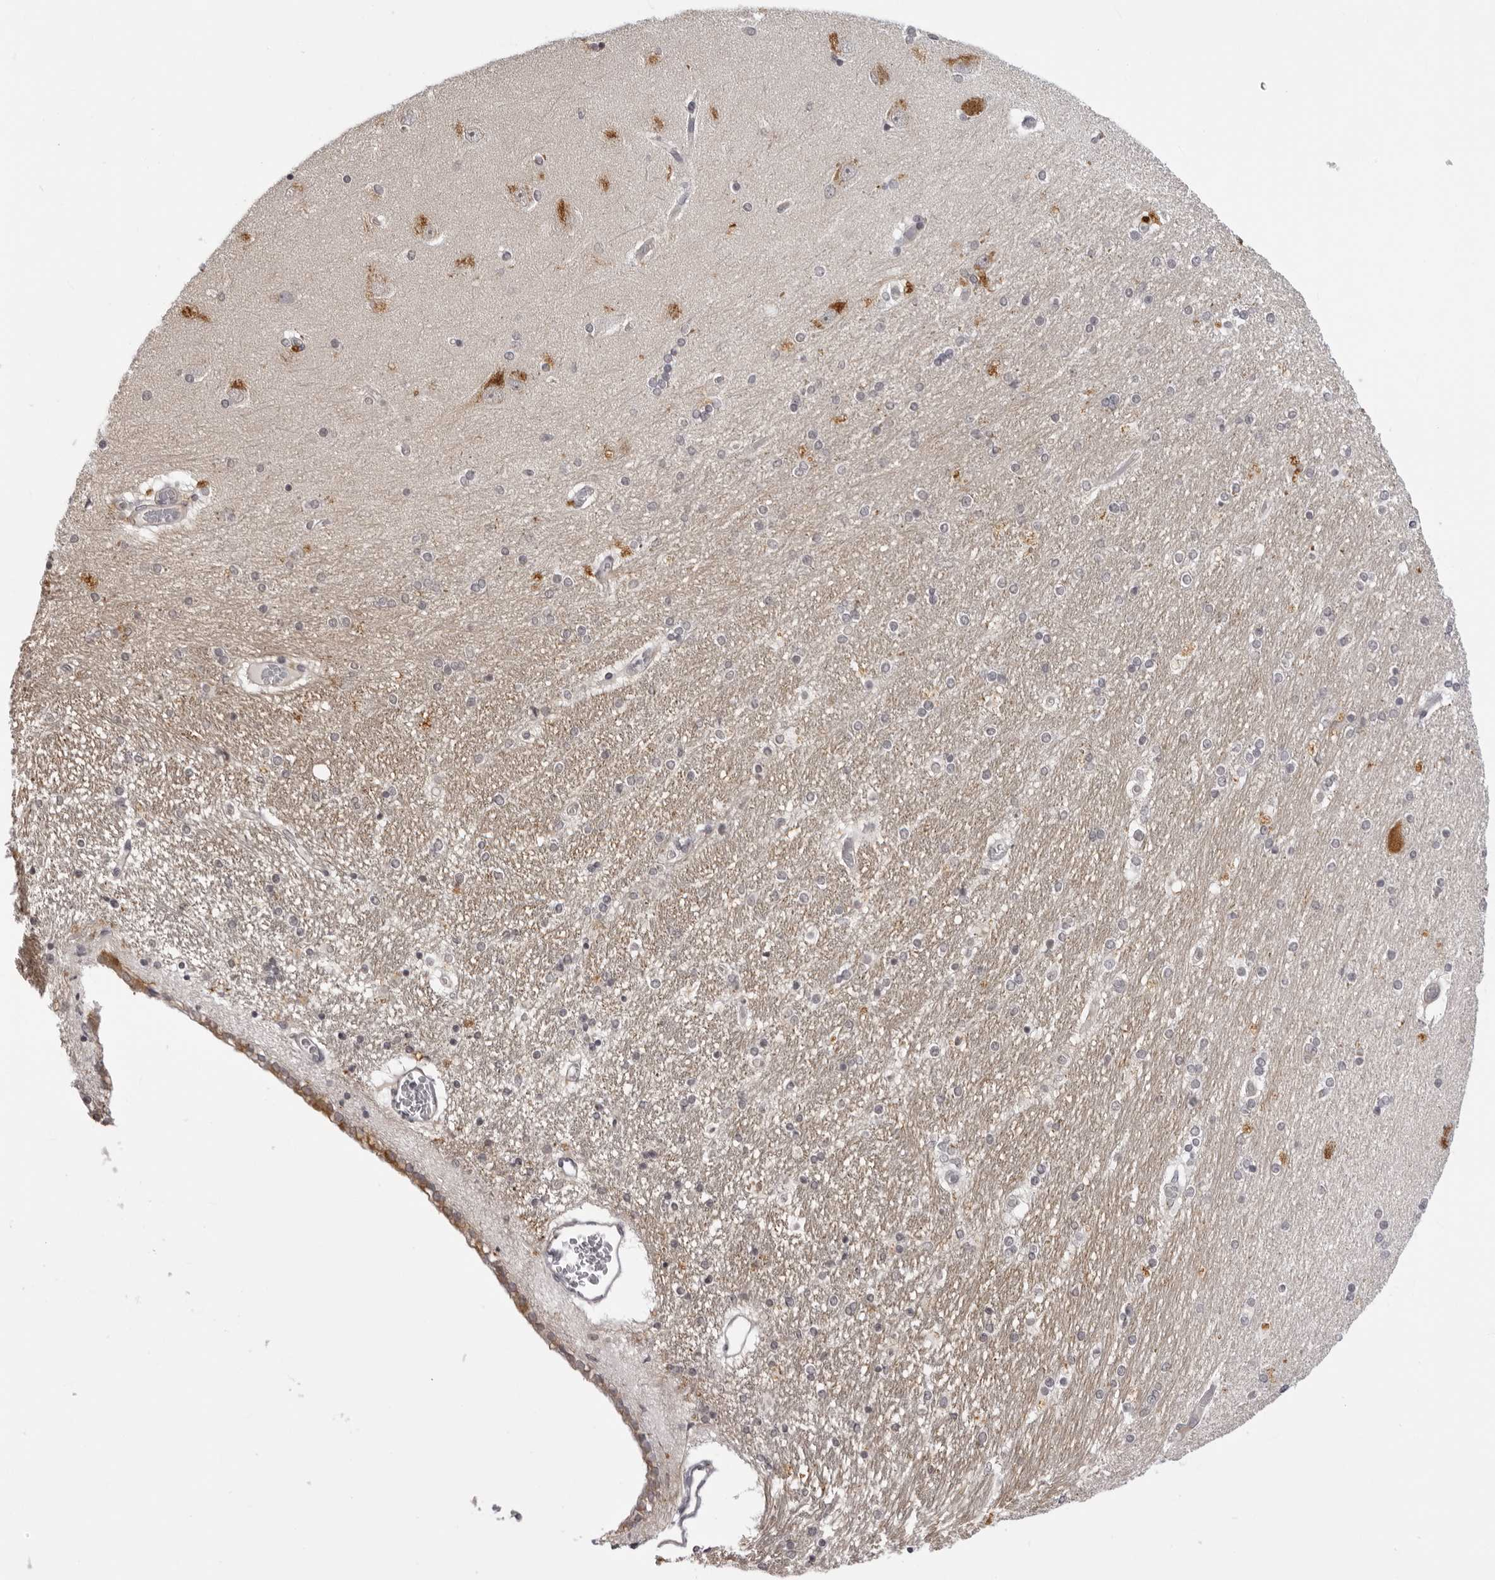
{"staining": {"intensity": "moderate", "quantity": "<25%", "location": "cytoplasmic/membranous"}, "tissue": "hippocampus", "cell_type": "Glial cells", "image_type": "normal", "snomed": [{"axis": "morphology", "description": "Normal tissue, NOS"}, {"axis": "topography", "description": "Hippocampus"}], "caption": "Brown immunohistochemical staining in normal human hippocampus displays moderate cytoplasmic/membranous positivity in approximately <25% of glial cells. The protein is stained brown, and the nuclei are stained in blue (DAB IHC with brightfield microscopy, high magnification).", "gene": "SUGCT", "patient": {"sex": "female", "age": 54}}